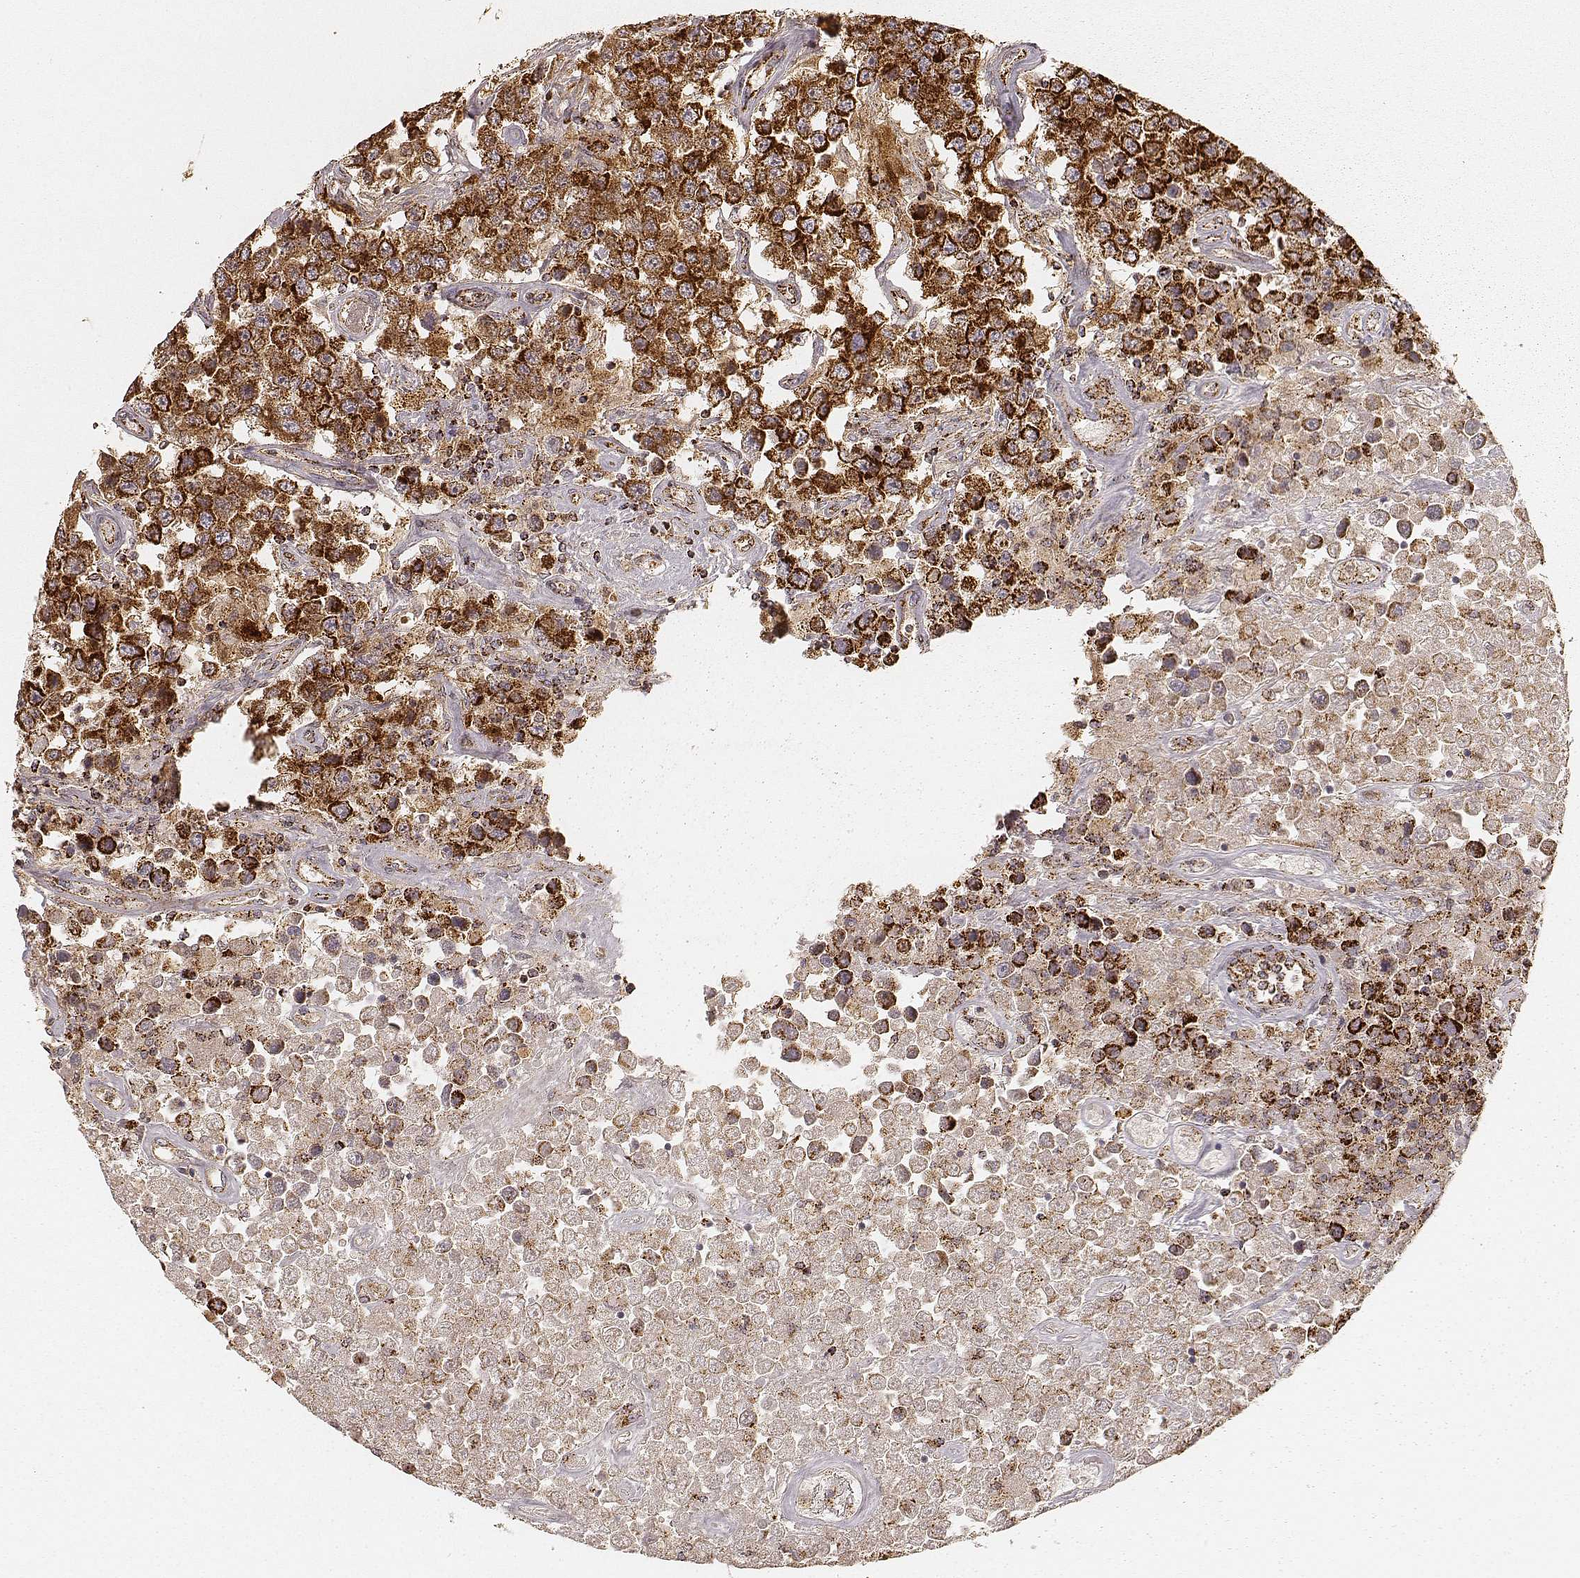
{"staining": {"intensity": "strong", "quantity": ">75%", "location": "cytoplasmic/membranous"}, "tissue": "testis cancer", "cell_type": "Tumor cells", "image_type": "cancer", "snomed": [{"axis": "morphology", "description": "Seminoma, NOS"}, {"axis": "topography", "description": "Testis"}], "caption": "Tumor cells reveal high levels of strong cytoplasmic/membranous positivity in about >75% of cells in testis seminoma.", "gene": "CS", "patient": {"sex": "male", "age": 52}}